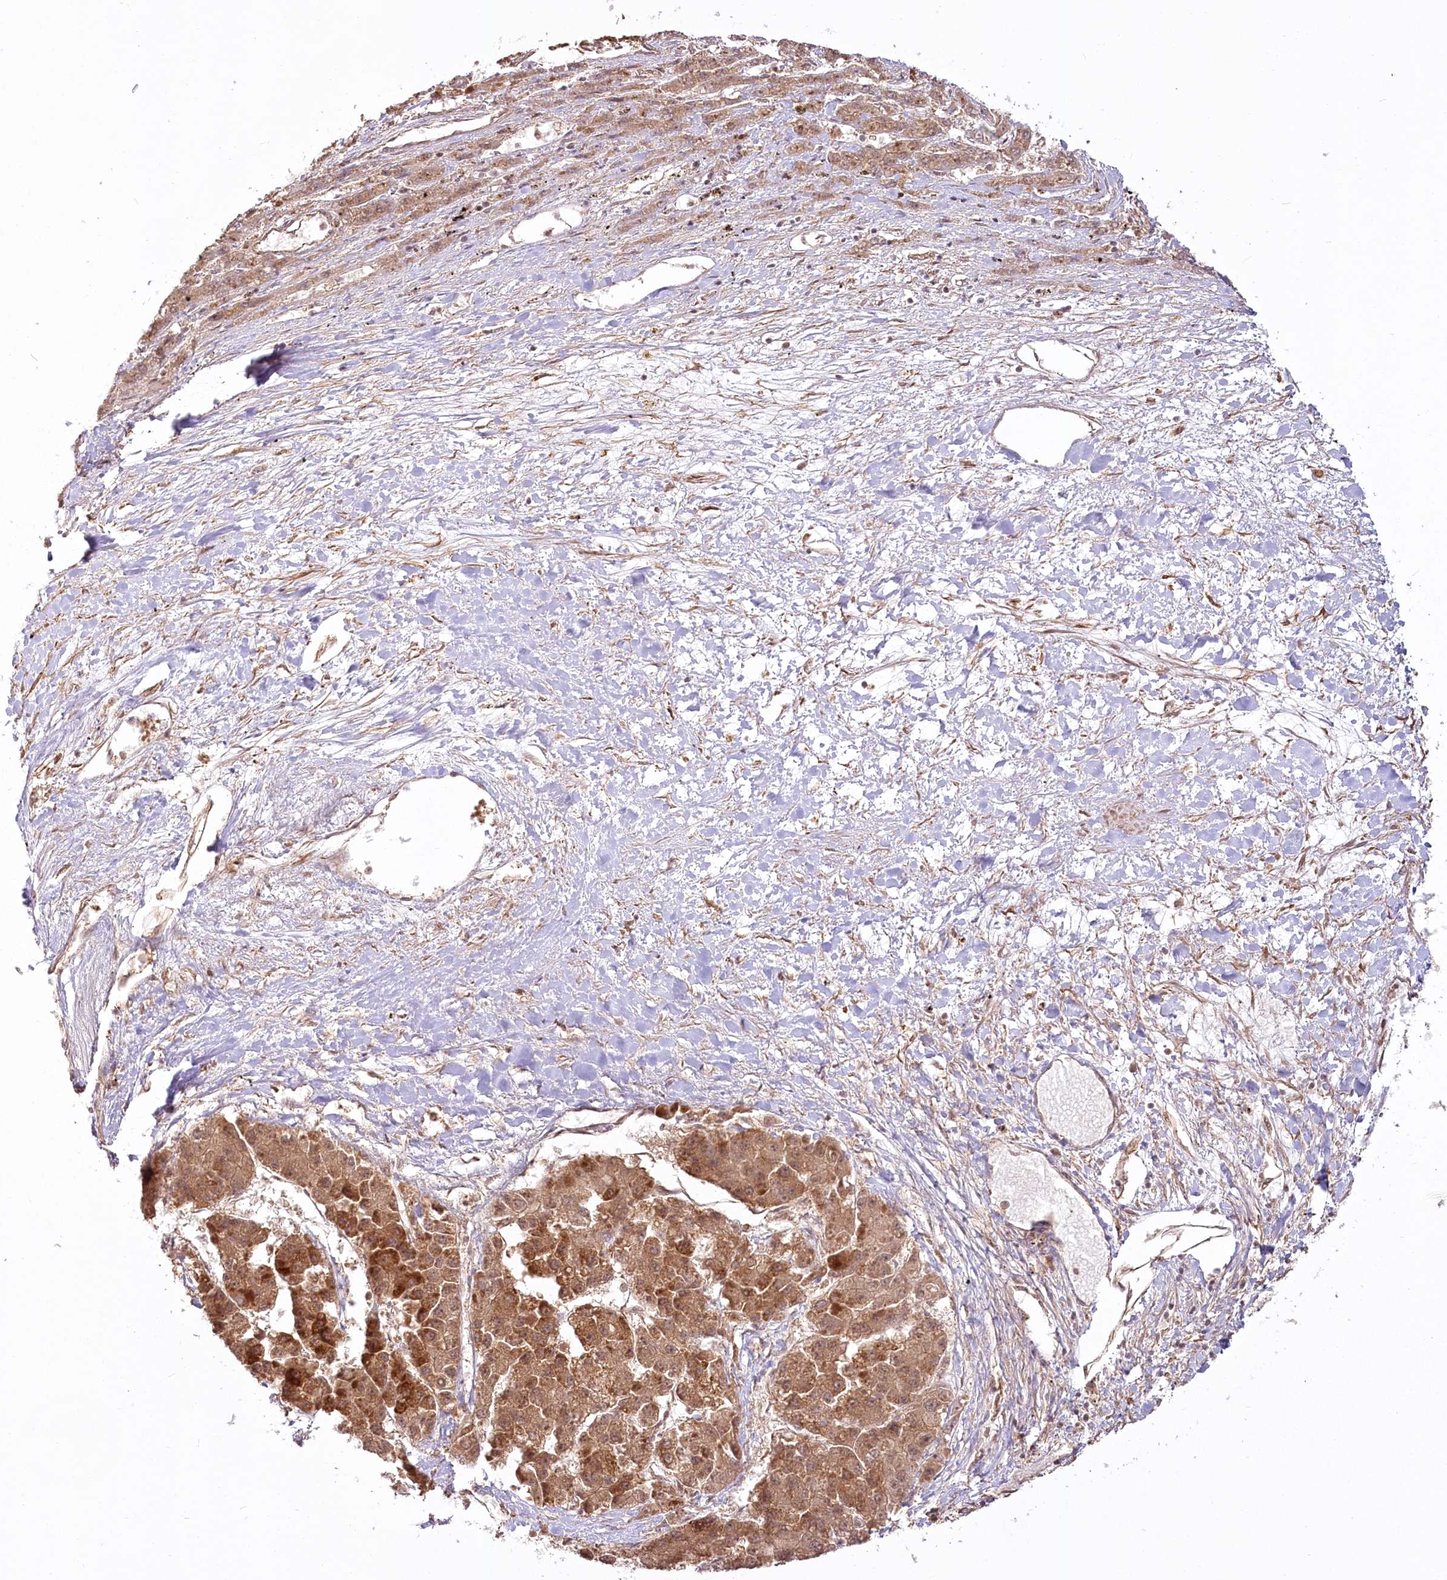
{"staining": {"intensity": "moderate", "quantity": ">75%", "location": "cytoplasmic/membranous"}, "tissue": "liver cancer", "cell_type": "Tumor cells", "image_type": "cancer", "snomed": [{"axis": "morphology", "description": "Carcinoma, Hepatocellular, NOS"}, {"axis": "topography", "description": "Liver"}], "caption": "Protein expression by IHC shows moderate cytoplasmic/membranous positivity in about >75% of tumor cells in liver hepatocellular carcinoma.", "gene": "R3HDM2", "patient": {"sex": "female", "age": 73}}